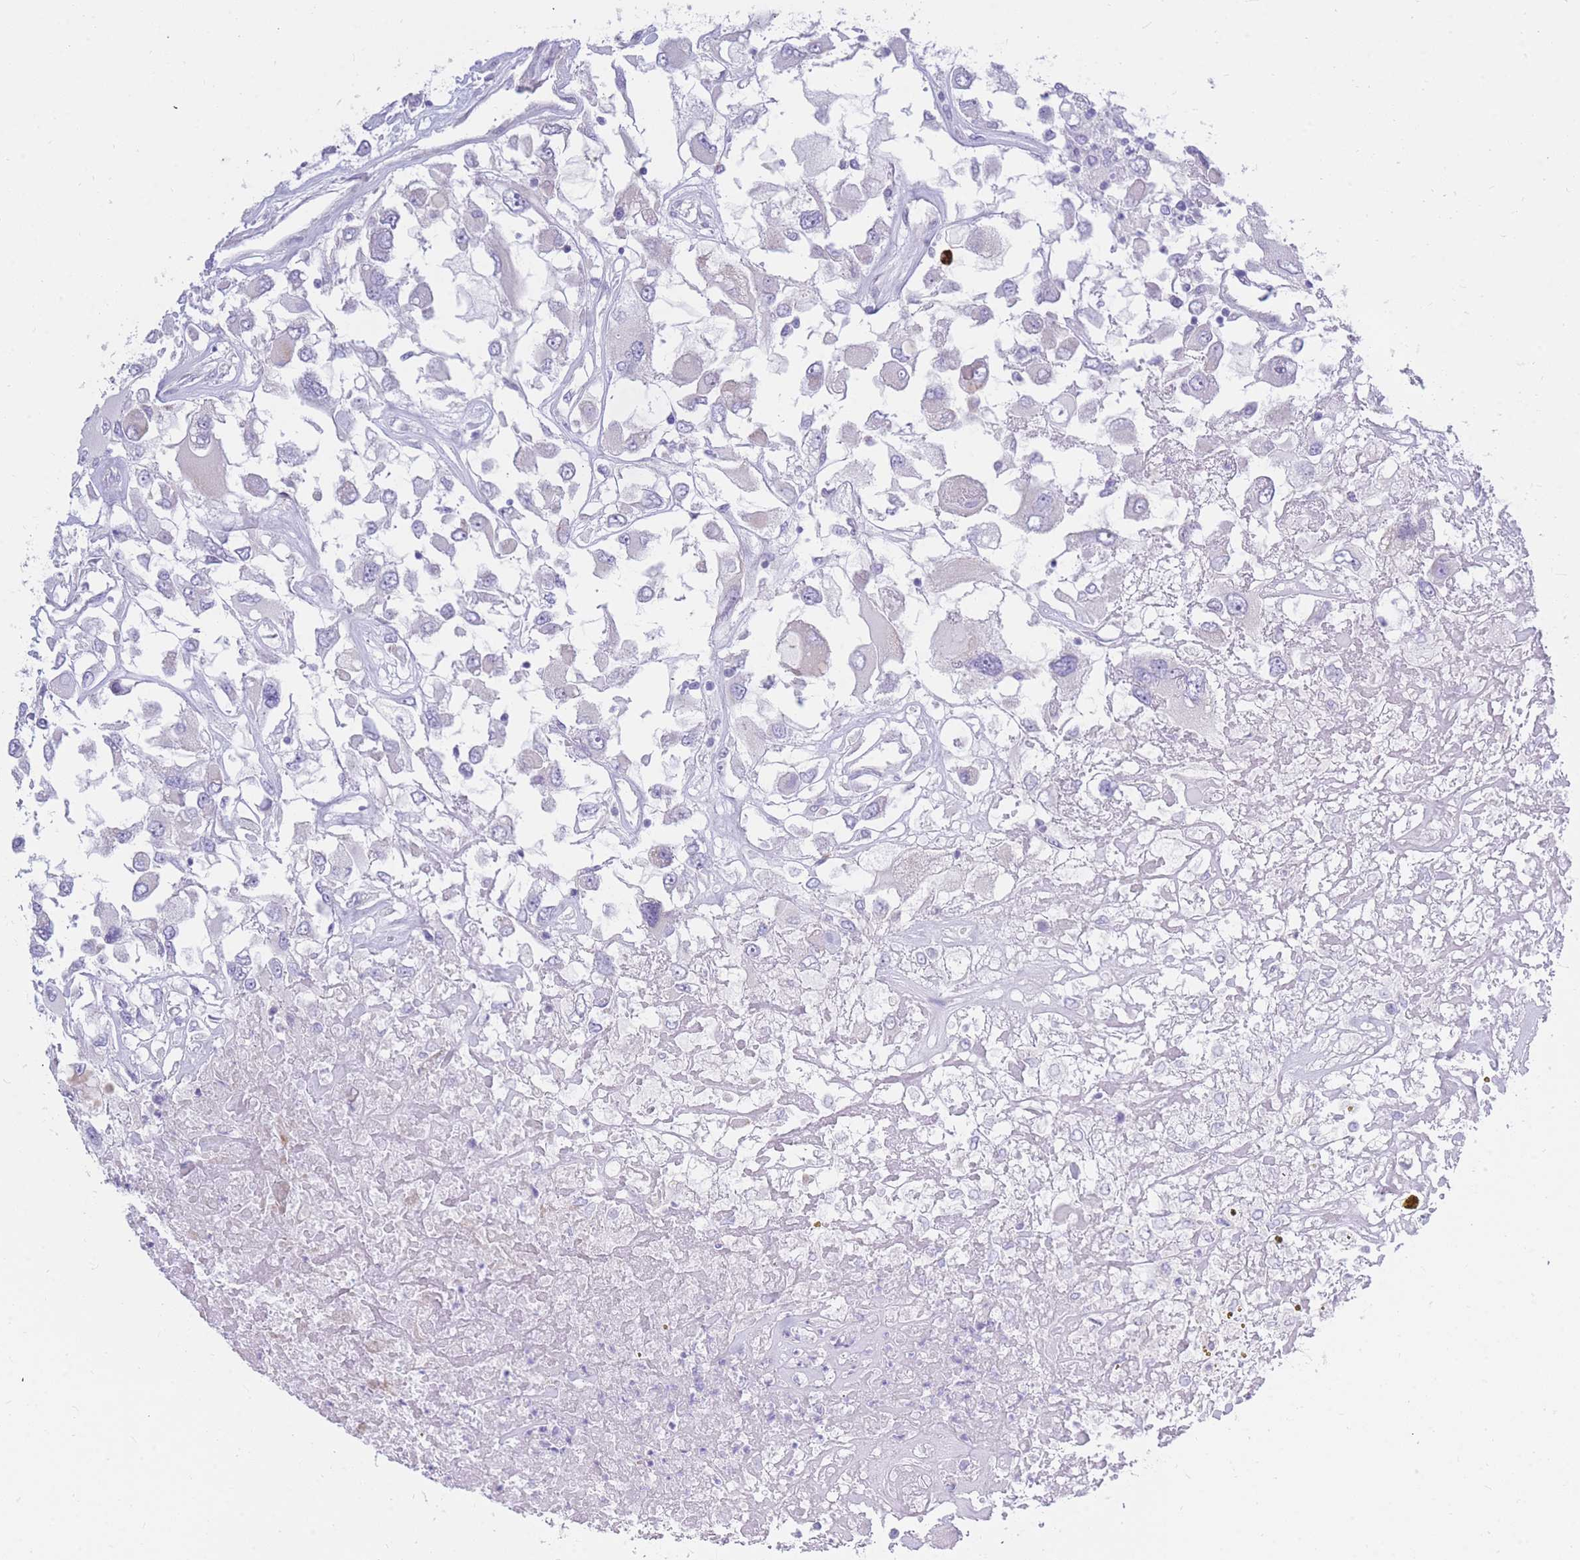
{"staining": {"intensity": "negative", "quantity": "none", "location": "none"}, "tissue": "renal cancer", "cell_type": "Tumor cells", "image_type": "cancer", "snomed": [{"axis": "morphology", "description": "Adenocarcinoma, NOS"}, {"axis": "topography", "description": "Kidney"}], "caption": "High power microscopy histopathology image of an immunohistochemistry (IHC) micrograph of renal cancer, revealing no significant positivity in tumor cells.", "gene": "TPSD1", "patient": {"sex": "female", "age": 52}}